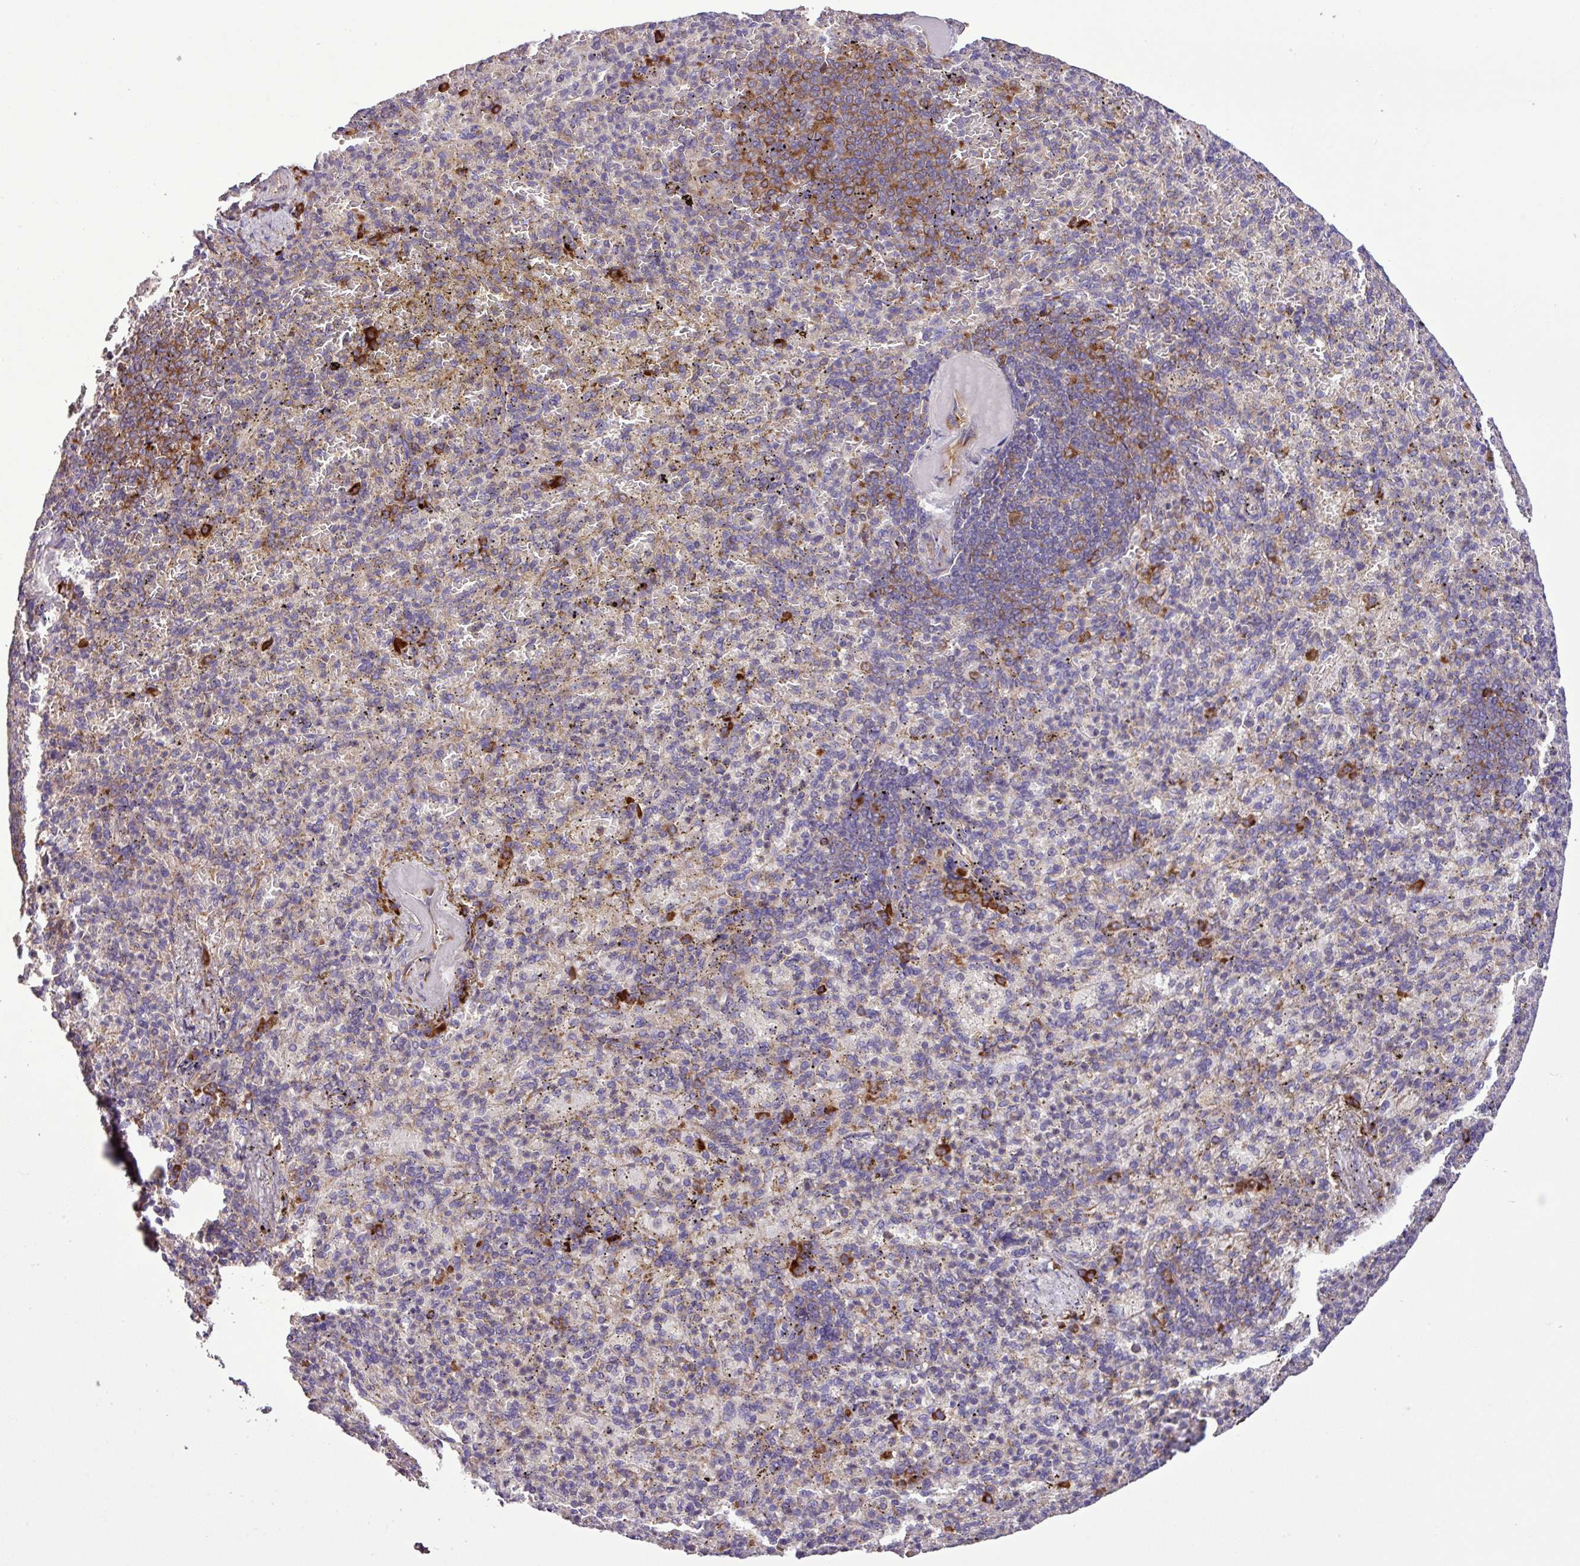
{"staining": {"intensity": "moderate", "quantity": "<25%", "location": "cytoplasmic/membranous"}, "tissue": "spleen", "cell_type": "Cells in red pulp", "image_type": "normal", "snomed": [{"axis": "morphology", "description": "Normal tissue, NOS"}, {"axis": "topography", "description": "Spleen"}], "caption": "Human spleen stained with a protein marker reveals moderate staining in cells in red pulp.", "gene": "RPL13", "patient": {"sex": "female", "age": 74}}